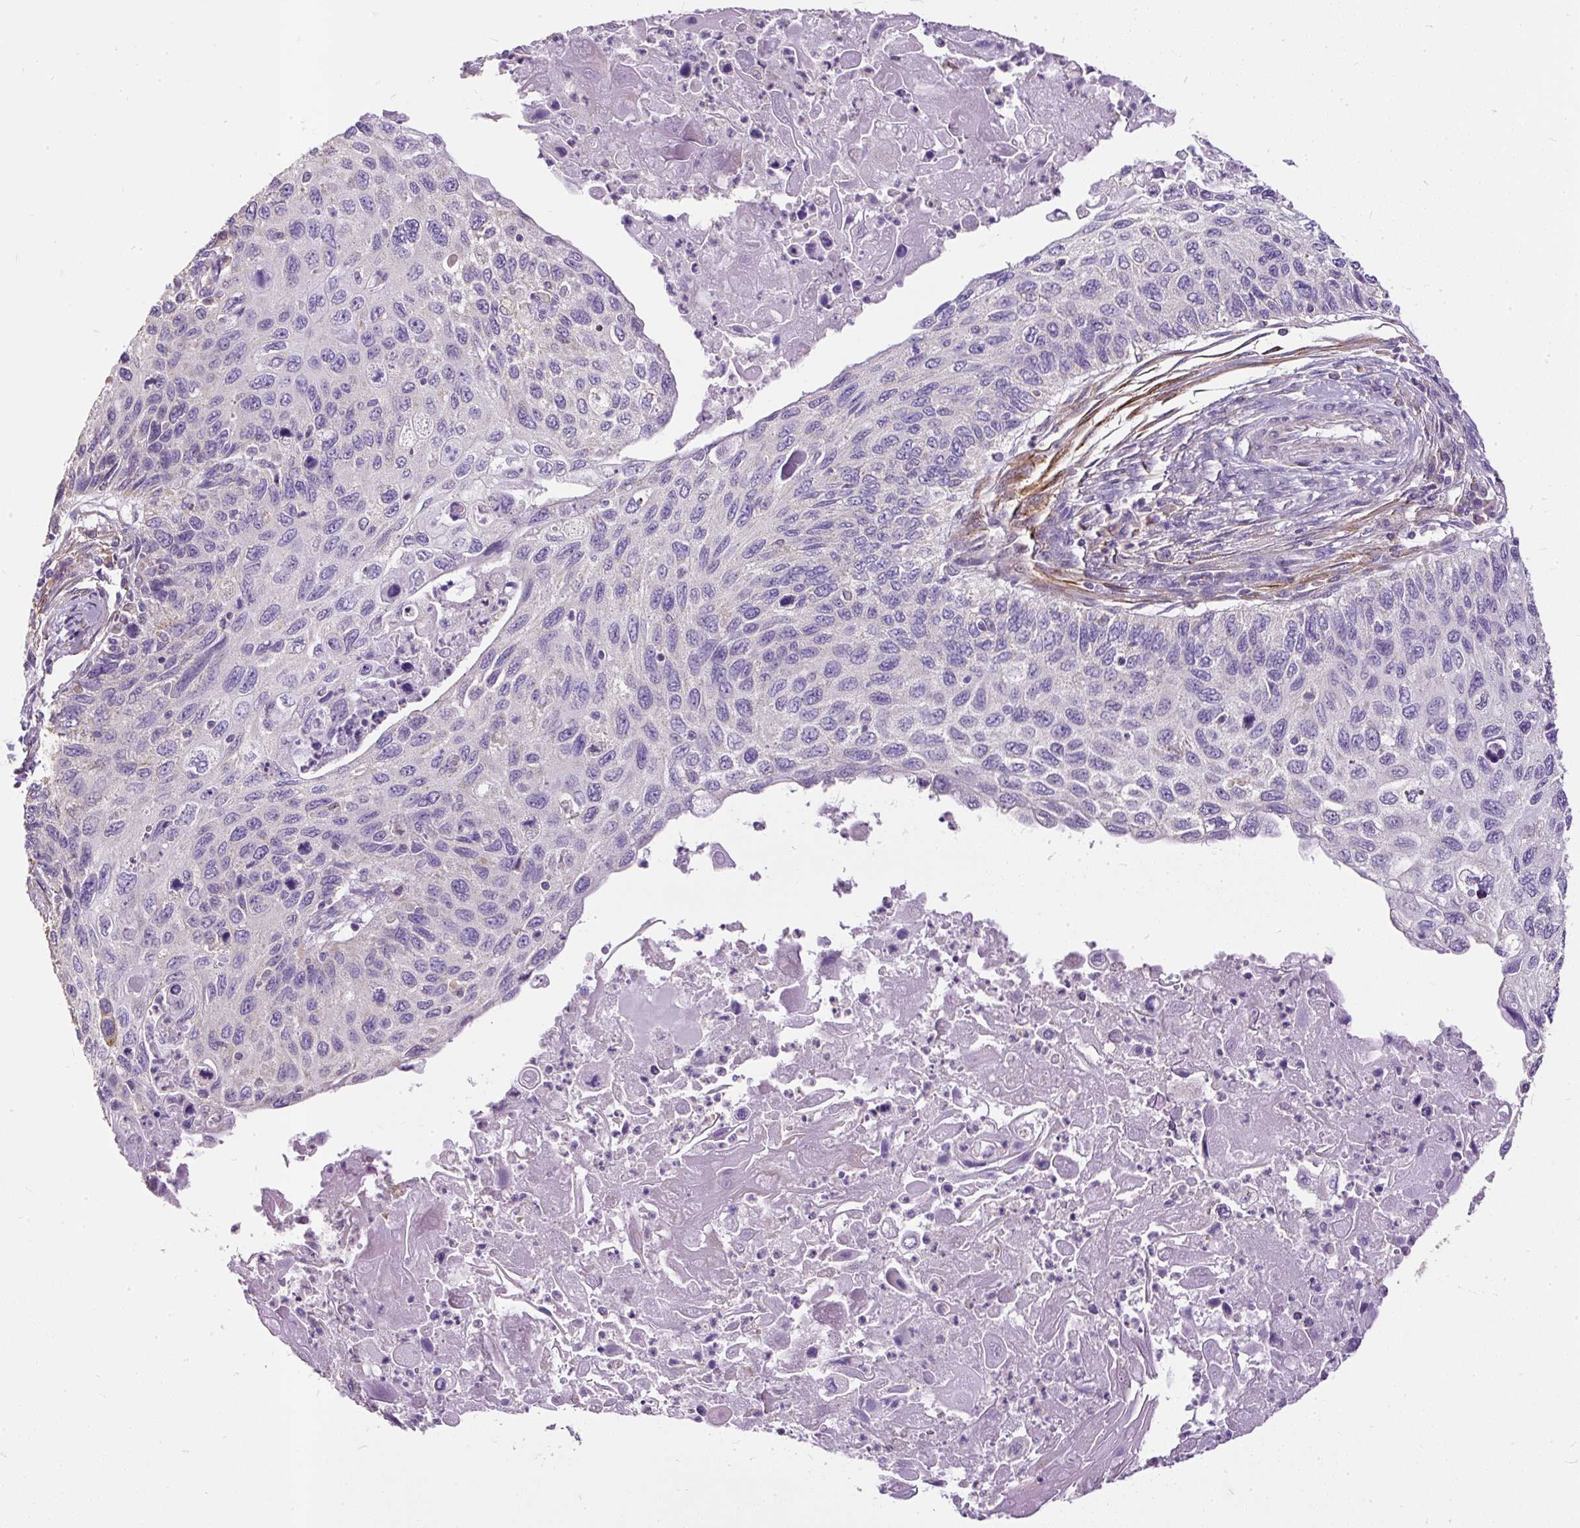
{"staining": {"intensity": "negative", "quantity": "none", "location": "none"}, "tissue": "cervical cancer", "cell_type": "Tumor cells", "image_type": "cancer", "snomed": [{"axis": "morphology", "description": "Squamous cell carcinoma, NOS"}, {"axis": "topography", "description": "Cervix"}], "caption": "Cervical squamous cell carcinoma was stained to show a protein in brown. There is no significant expression in tumor cells. (Stains: DAB (3,3'-diaminobenzidine) IHC with hematoxylin counter stain, Microscopy: brightfield microscopy at high magnification).", "gene": "GBX1", "patient": {"sex": "female", "age": 70}}